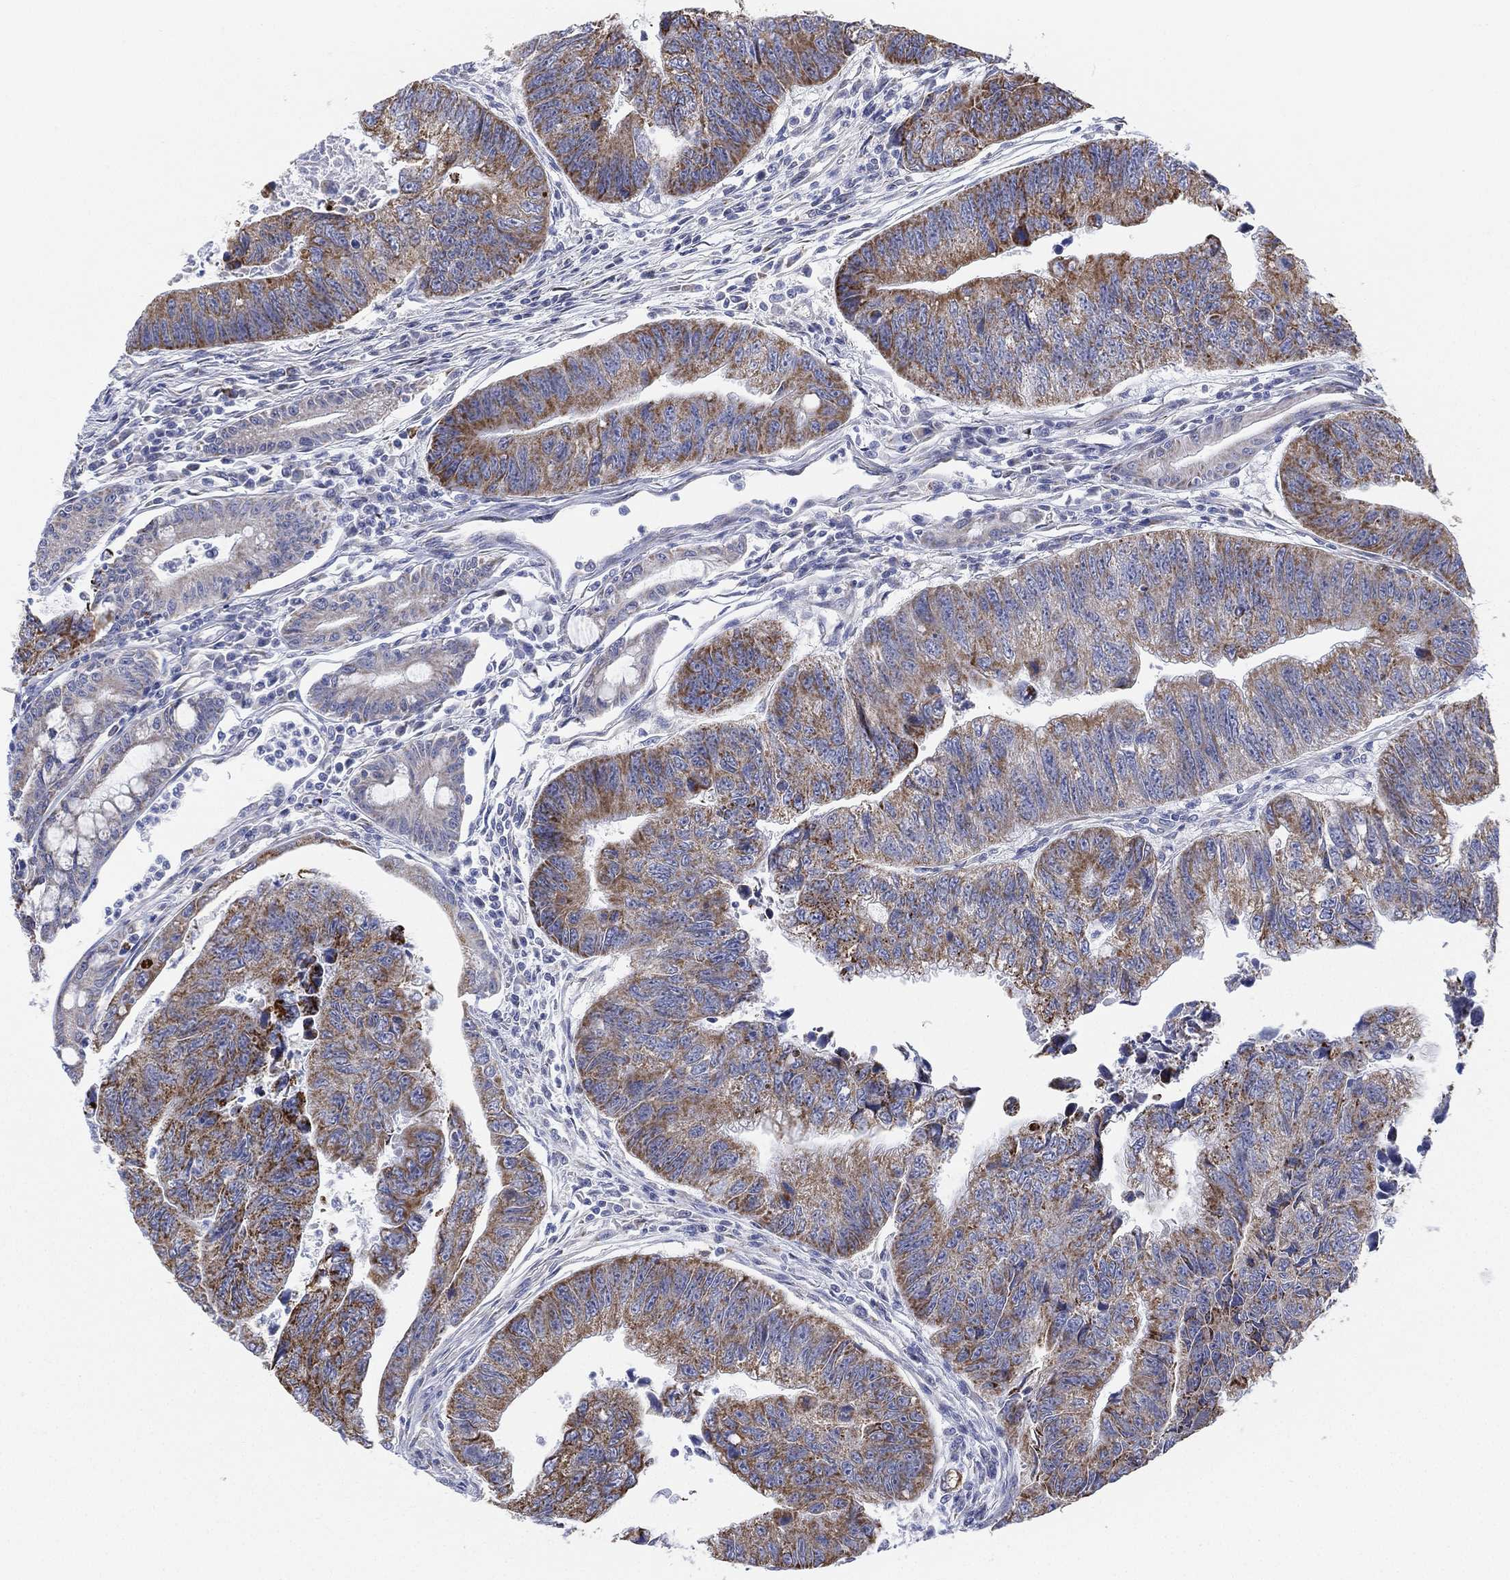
{"staining": {"intensity": "moderate", "quantity": "<25%", "location": "cytoplasmic/membranous"}, "tissue": "colorectal cancer", "cell_type": "Tumor cells", "image_type": "cancer", "snomed": [{"axis": "morphology", "description": "Adenocarcinoma, NOS"}, {"axis": "topography", "description": "Colon"}], "caption": "IHC histopathology image of neoplastic tissue: colorectal adenocarcinoma stained using immunohistochemistry displays low levels of moderate protein expression localized specifically in the cytoplasmic/membranous of tumor cells, appearing as a cytoplasmic/membranous brown color.", "gene": "INA", "patient": {"sex": "female", "age": 65}}